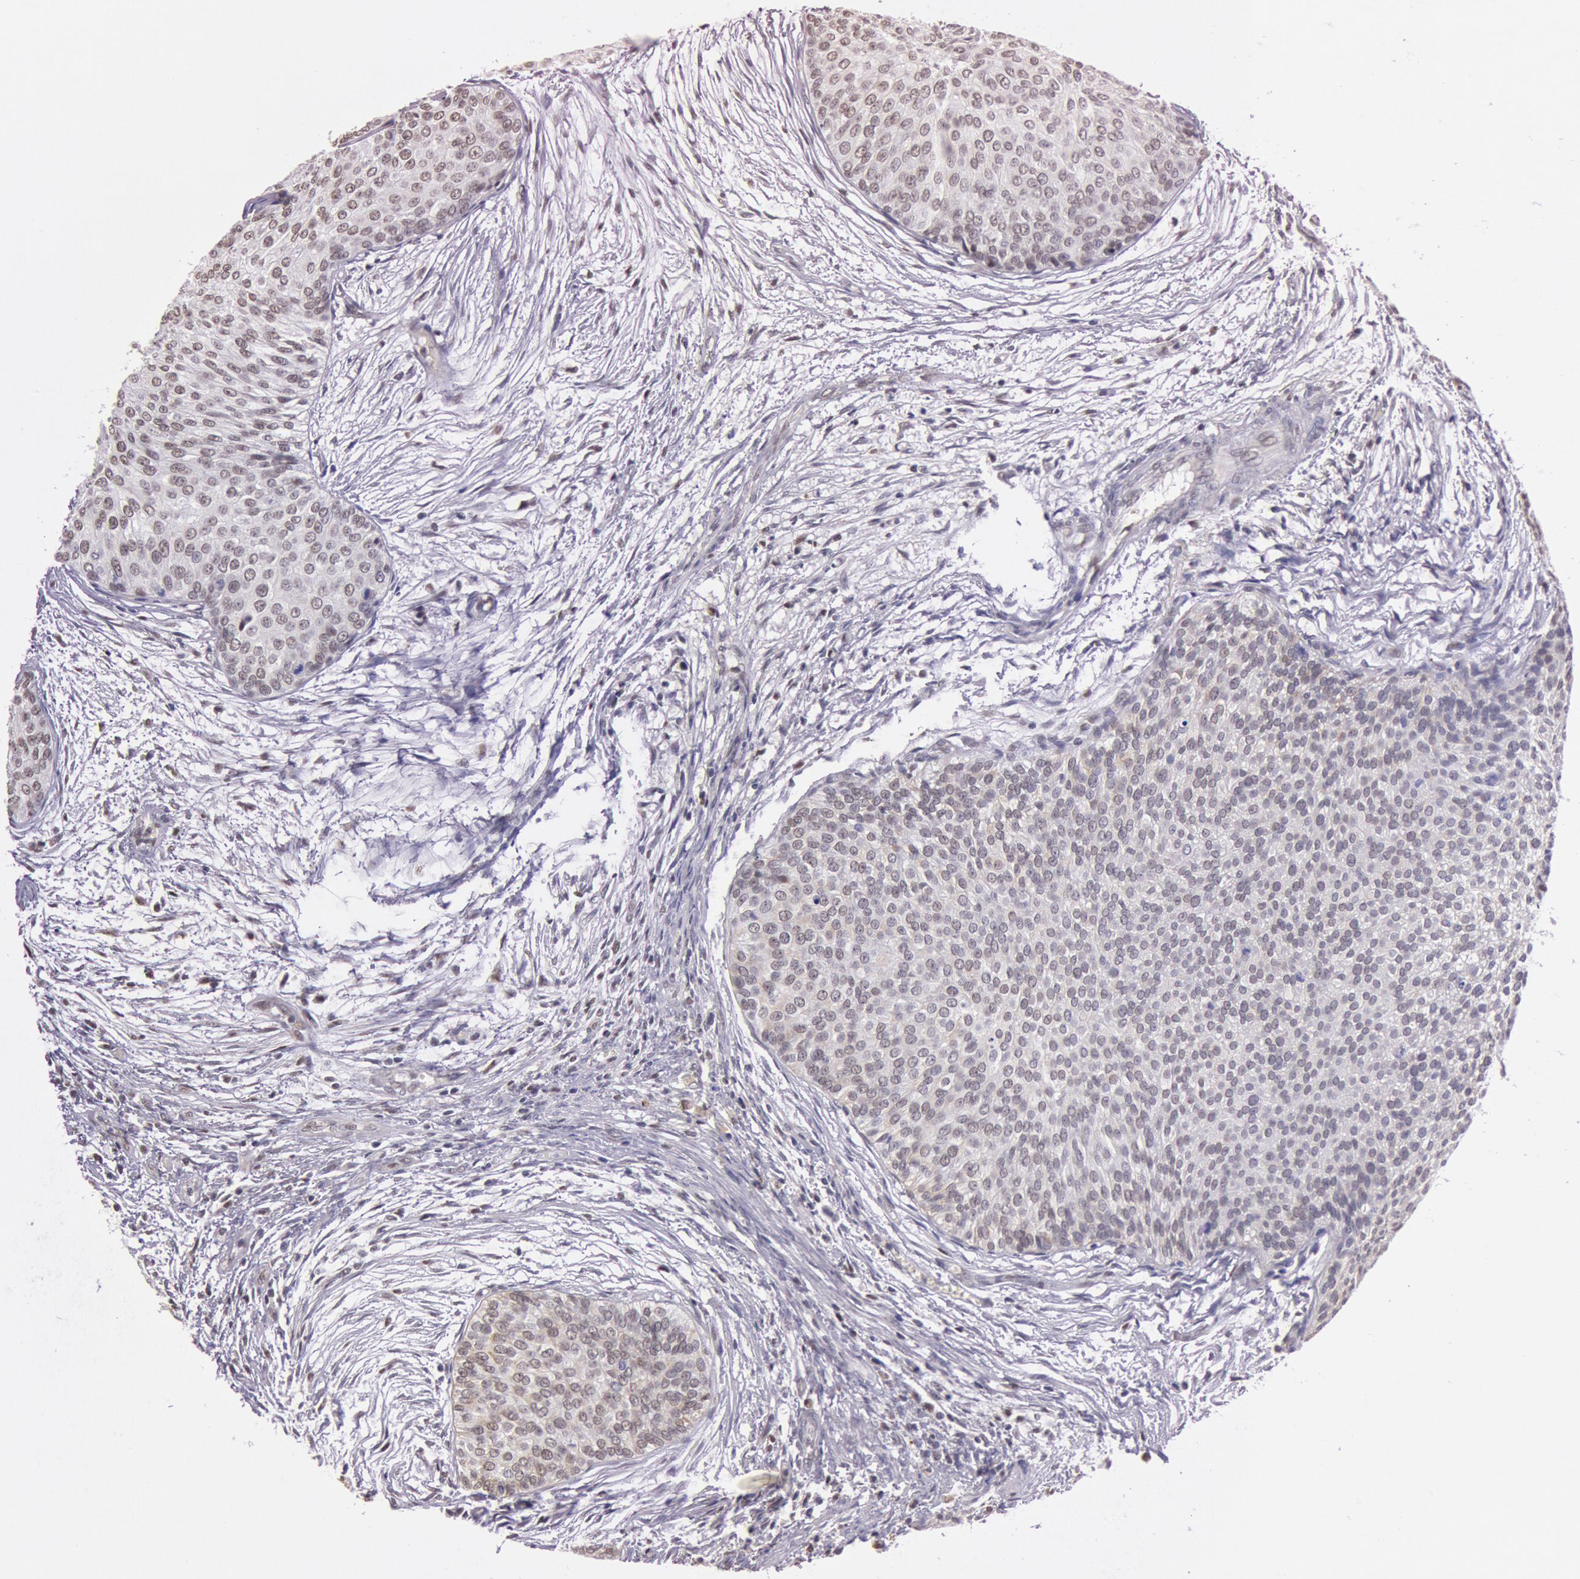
{"staining": {"intensity": "weak", "quantity": "<25%", "location": "nuclear"}, "tissue": "urothelial cancer", "cell_type": "Tumor cells", "image_type": "cancer", "snomed": [{"axis": "morphology", "description": "Urothelial carcinoma, Low grade"}, {"axis": "topography", "description": "Urinary bladder"}], "caption": "There is no significant staining in tumor cells of urothelial cancer.", "gene": "TASL", "patient": {"sex": "male", "age": 84}}